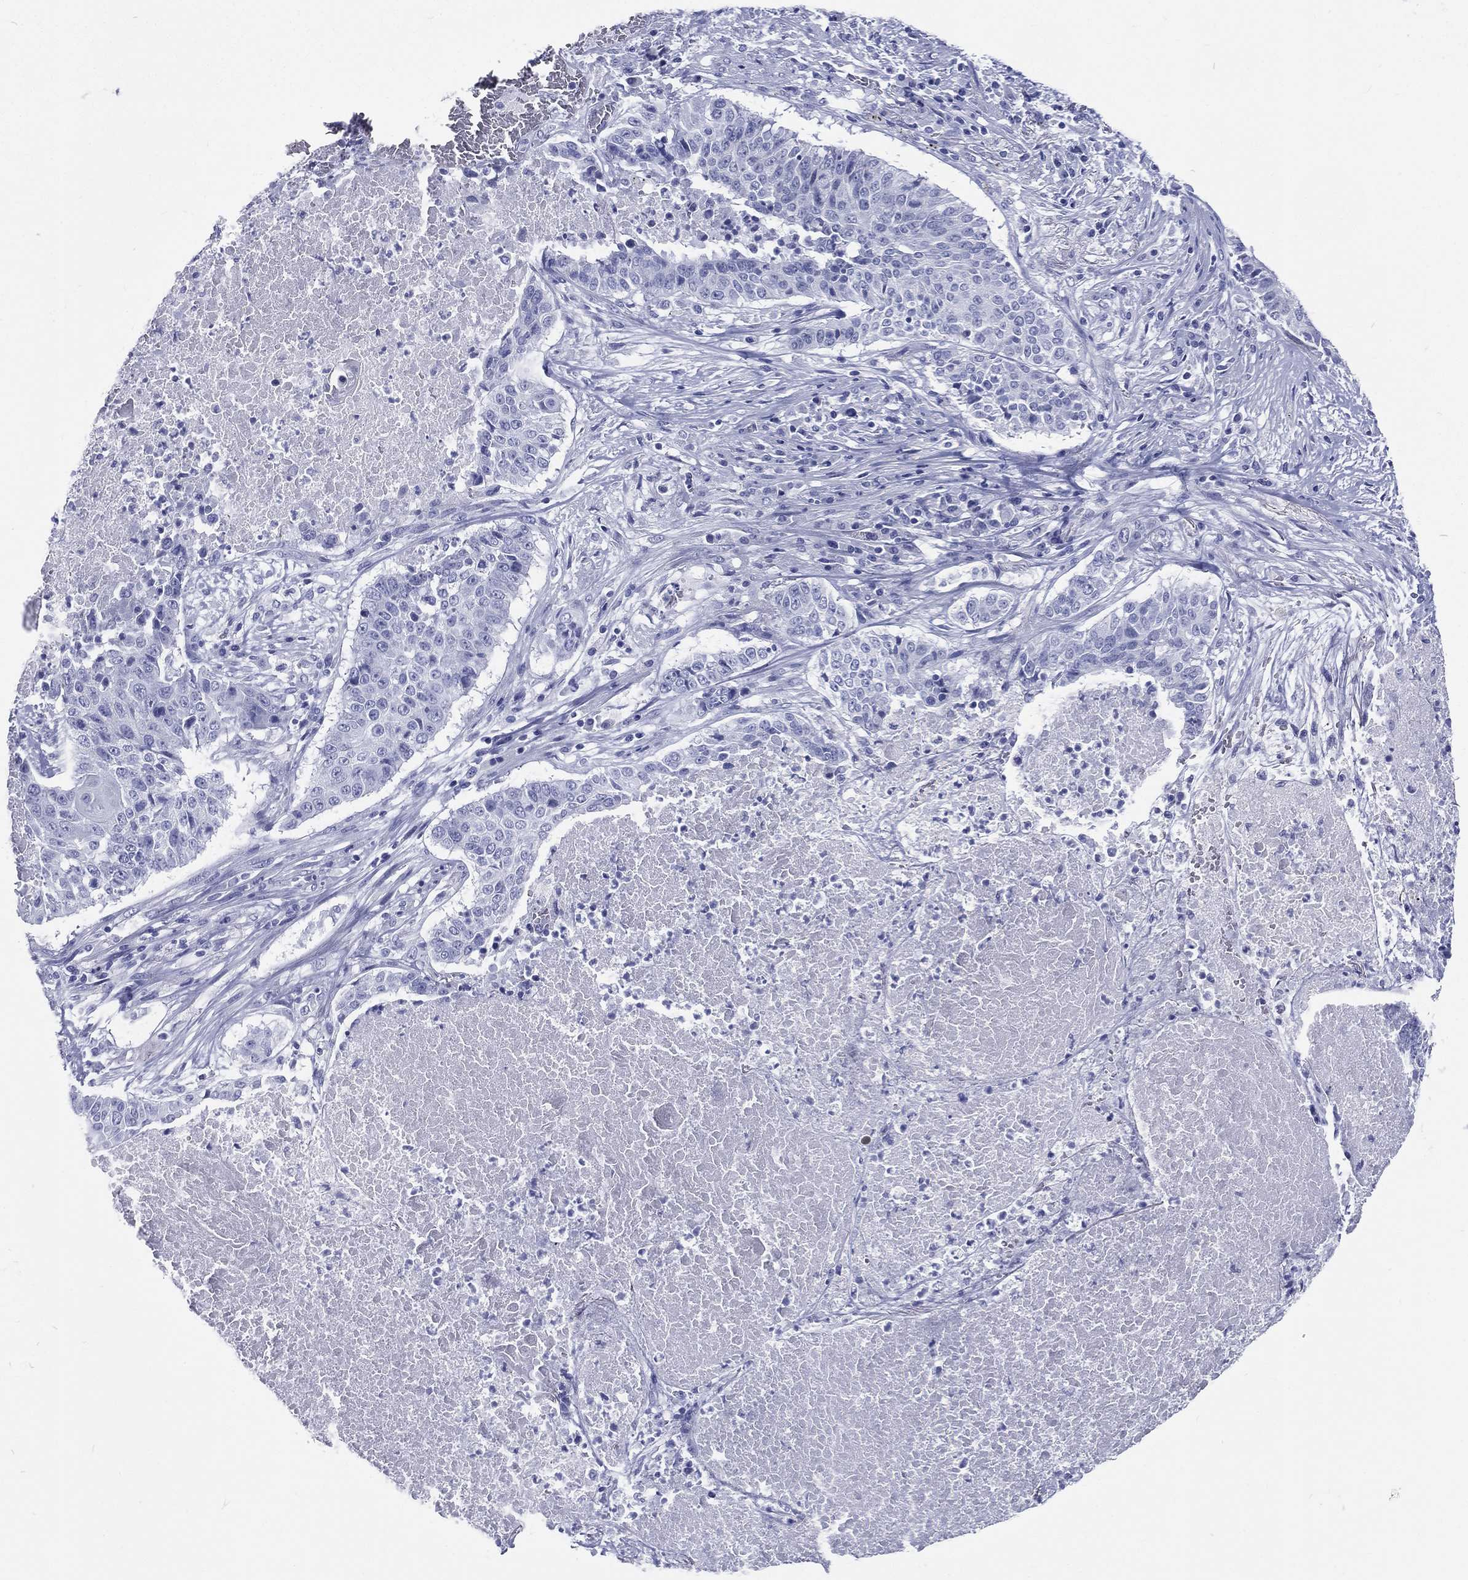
{"staining": {"intensity": "negative", "quantity": "none", "location": "none"}, "tissue": "lung cancer", "cell_type": "Tumor cells", "image_type": "cancer", "snomed": [{"axis": "morphology", "description": "Squamous cell carcinoma, NOS"}, {"axis": "topography", "description": "Lung"}], "caption": "Immunohistochemical staining of lung cancer (squamous cell carcinoma) shows no significant expression in tumor cells. (Immunohistochemistry, brightfield microscopy, high magnification).", "gene": "RSPH4A", "patient": {"sex": "male", "age": 64}}